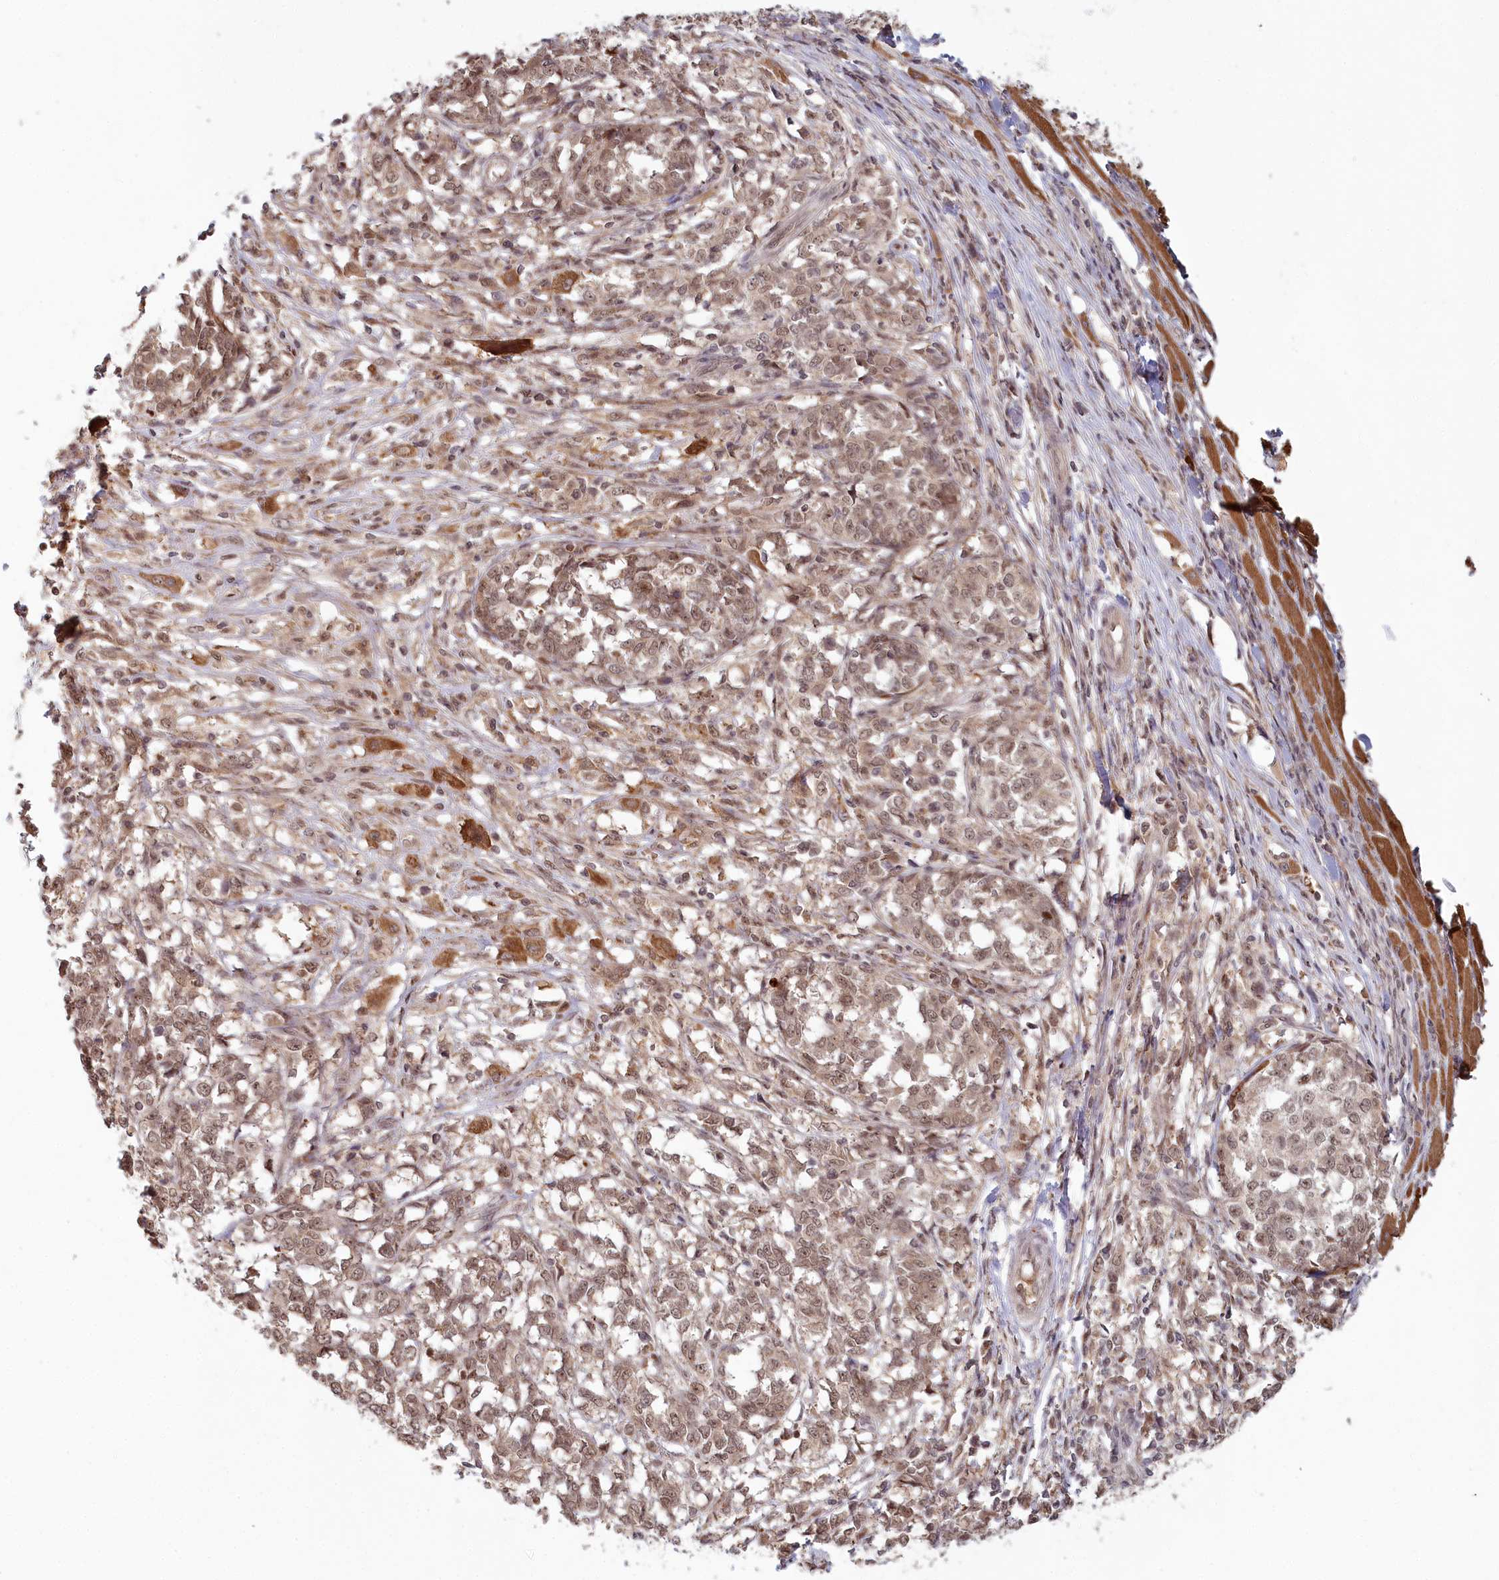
{"staining": {"intensity": "weak", "quantity": ">75%", "location": "nuclear"}, "tissue": "melanoma", "cell_type": "Tumor cells", "image_type": "cancer", "snomed": [{"axis": "morphology", "description": "Malignant melanoma, NOS"}, {"axis": "topography", "description": "Skin"}], "caption": "An immunohistochemistry histopathology image of tumor tissue is shown. Protein staining in brown shows weak nuclear positivity in malignant melanoma within tumor cells.", "gene": "WAPL", "patient": {"sex": "female", "age": 72}}